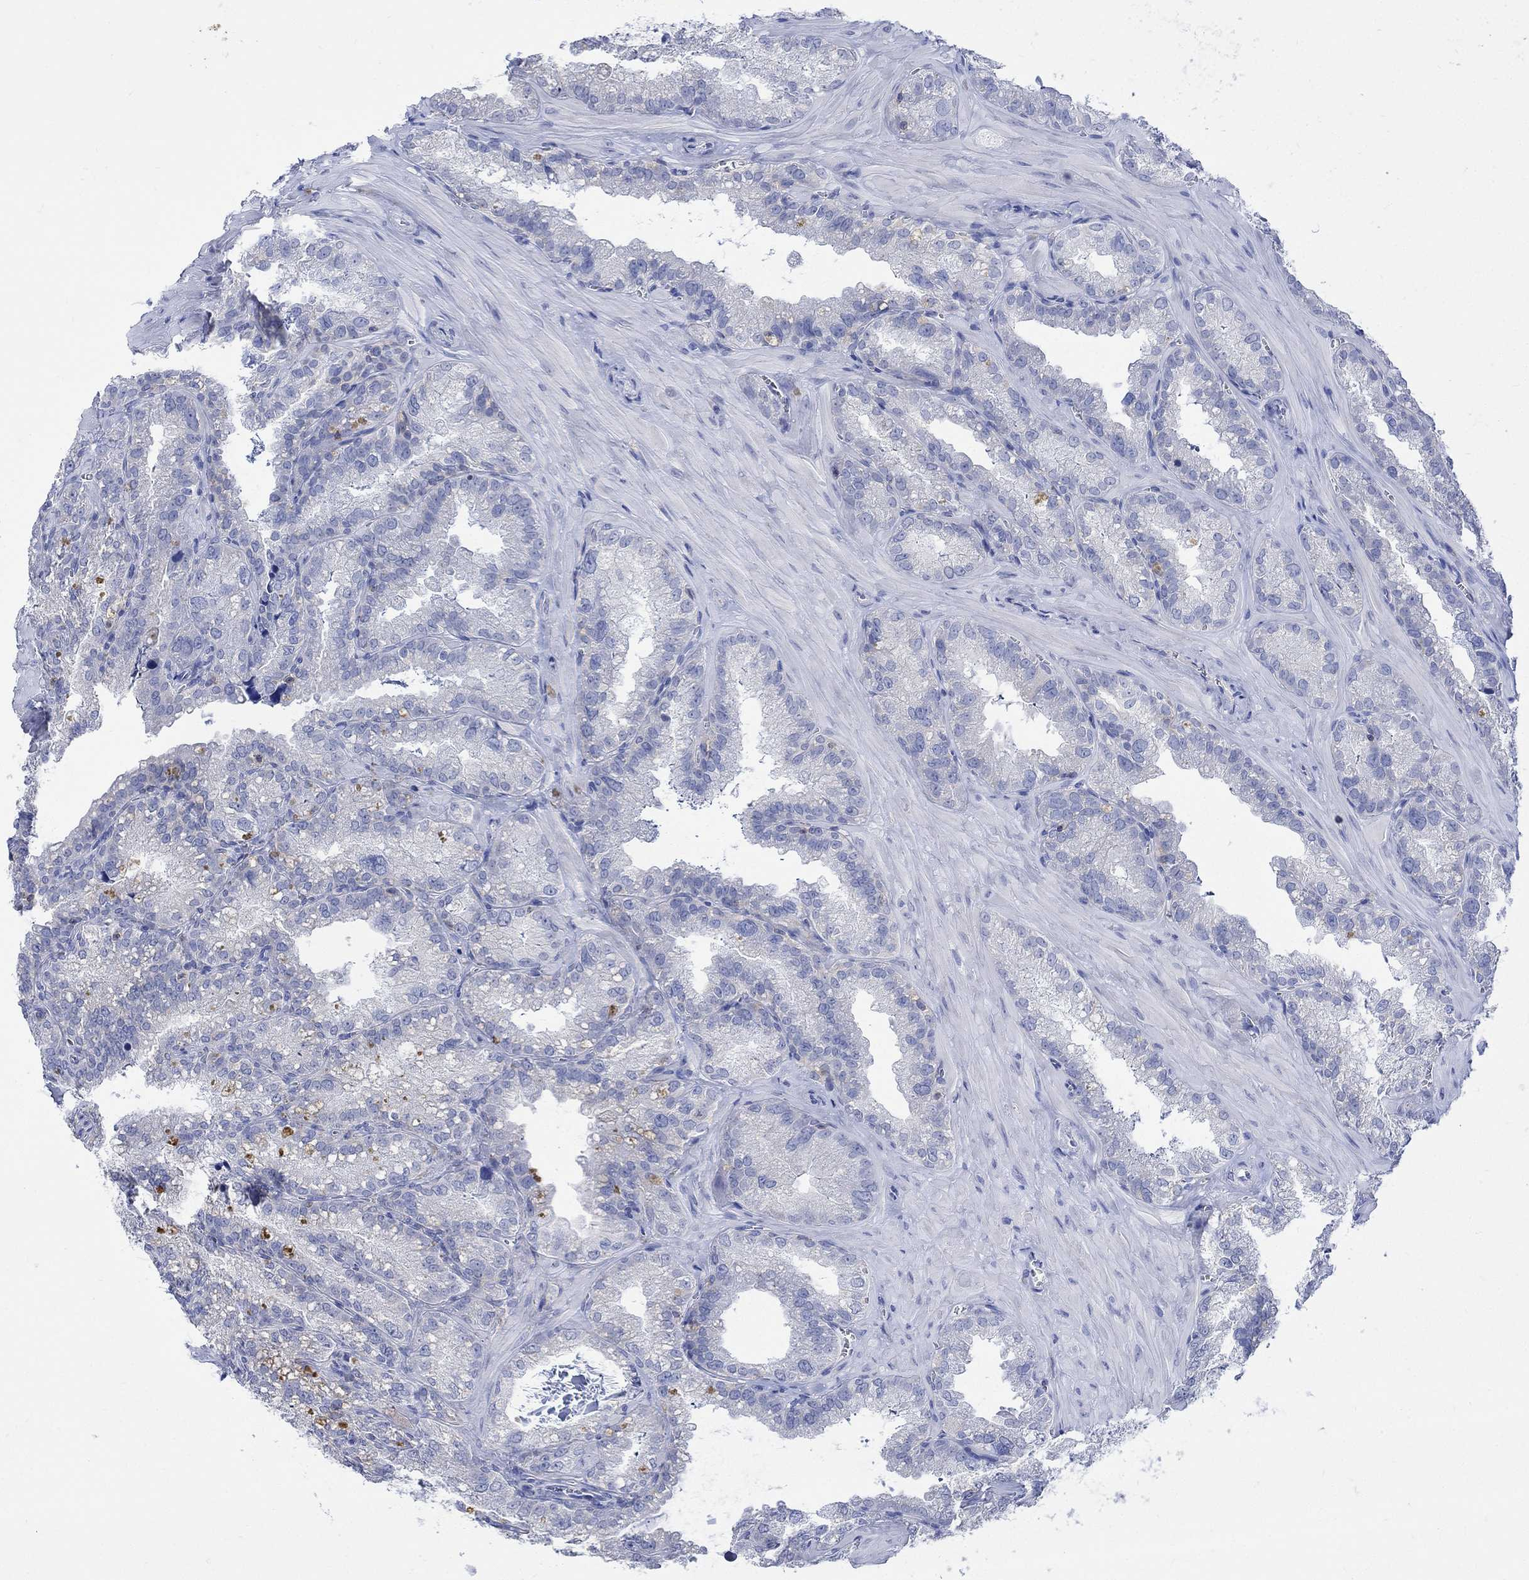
{"staining": {"intensity": "negative", "quantity": "none", "location": "none"}, "tissue": "seminal vesicle", "cell_type": "Glandular cells", "image_type": "normal", "snomed": [{"axis": "morphology", "description": "Normal tissue, NOS"}, {"axis": "topography", "description": "Seminal veicle"}], "caption": "Seminal vesicle stained for a protein using IHC exhibits no staining glandular cells.", "gene": "GCM1", "patient": {"sex": "male", "age": 57}}